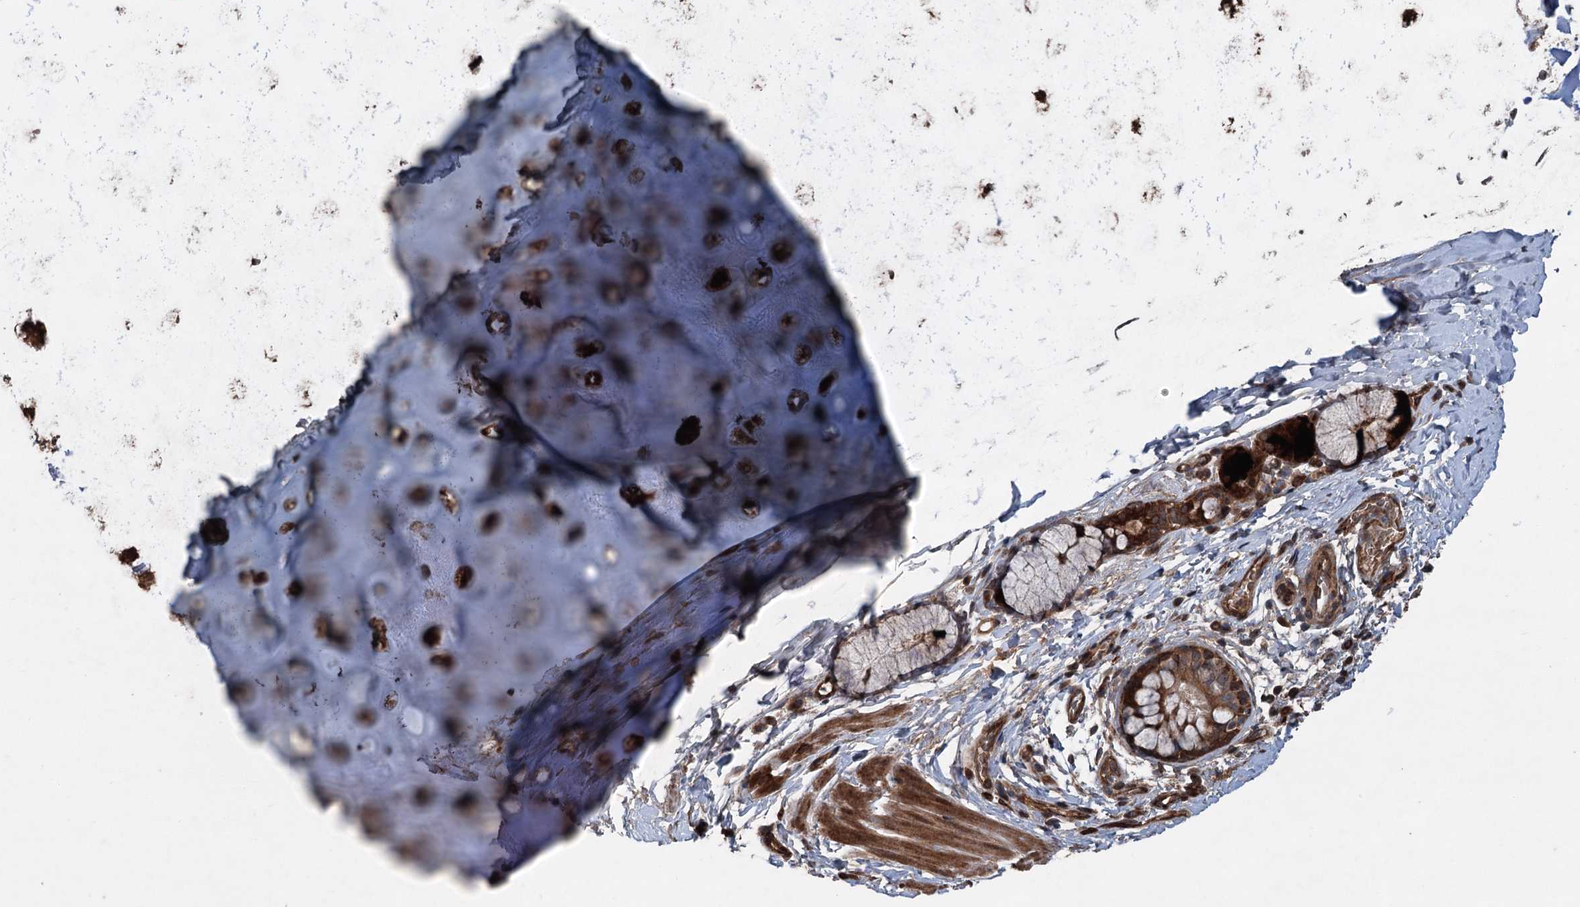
{"staining": {"intensity": "moderate", "quantity": ">75%", "location": "cytoplasmic/membranous"}, "tissue": "bronchus", "cell_type": "Respiratory epithelial cells", "image_type": "normal", "snomed": [{"axis": "morphology", "description": "Normal tissue, NOS"}, {"axis": "topography", "description": "Cartilage tissue"}, {"axis": "topography", "description": "Bronchus"}], "caption": "About >75% of respiratory epithelial cells in unremarkable human bronchus exhibit moderate cytoplasmic/membranous protein positivity as visualized by brown immunohistochemical staining.", "gene": "ALAS1", "patient": {"sex": "female", "age": 36}}